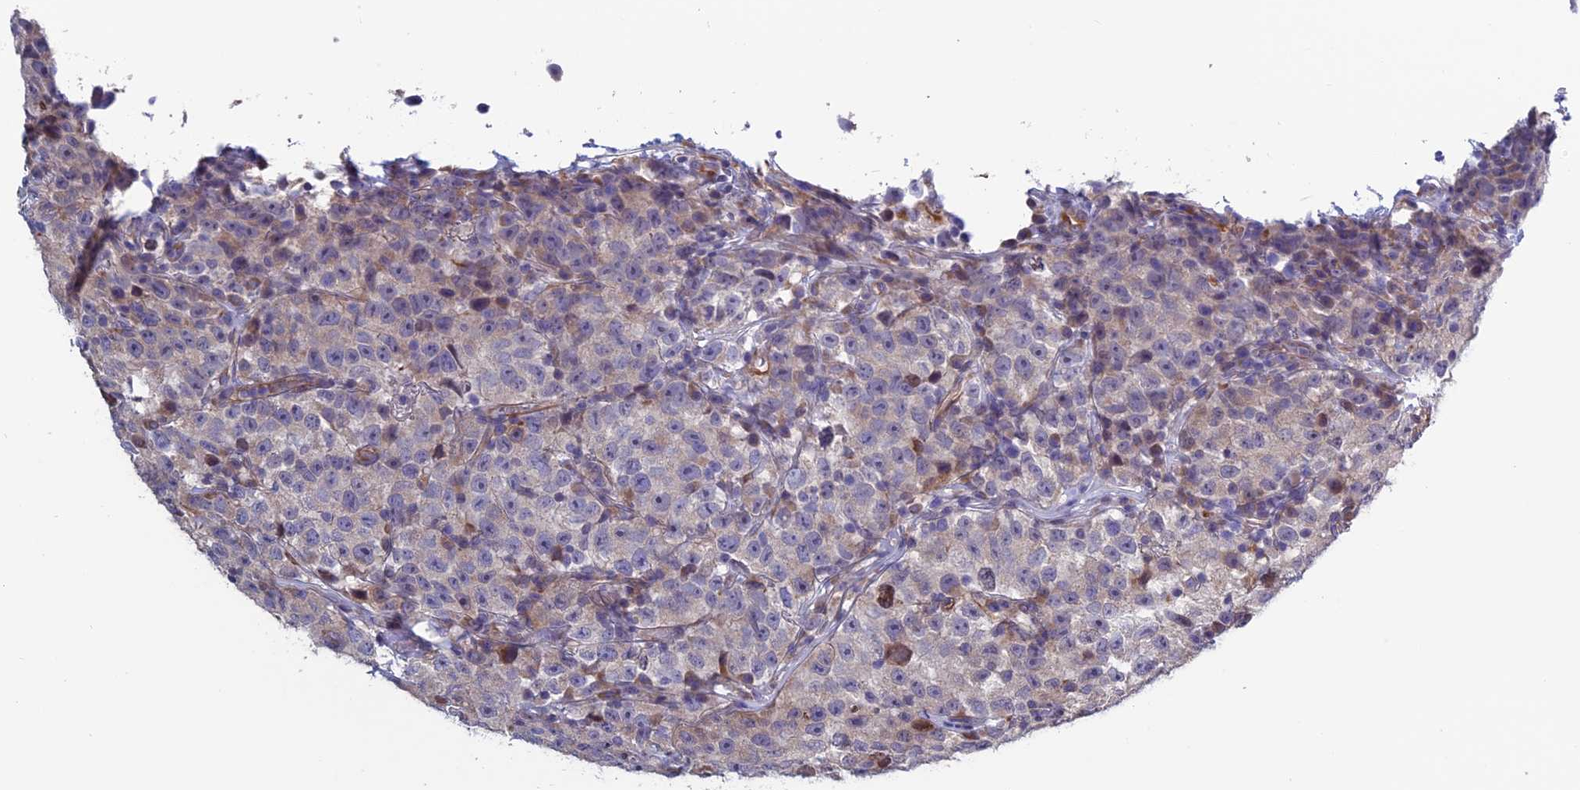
{"staining": {"intensity": "weak", "quantity": "<25%", "location": "cytoplasmic/membranous"}, "tissue": "testis cancer", "cell_type": "Tumor cells", "image_type": "cancer", "snomed": [{"axis": "morphology", "description": "Seminoma, NOS"}, {"axis": "topography", "description": "Testis"}], "caption": "The immunohistochemistry photomicrograph has no significant expression in tumor cells of testis cancer tissue.", "gene": "BCL2L10", "patient": {"sex": "male", "age": 22}}